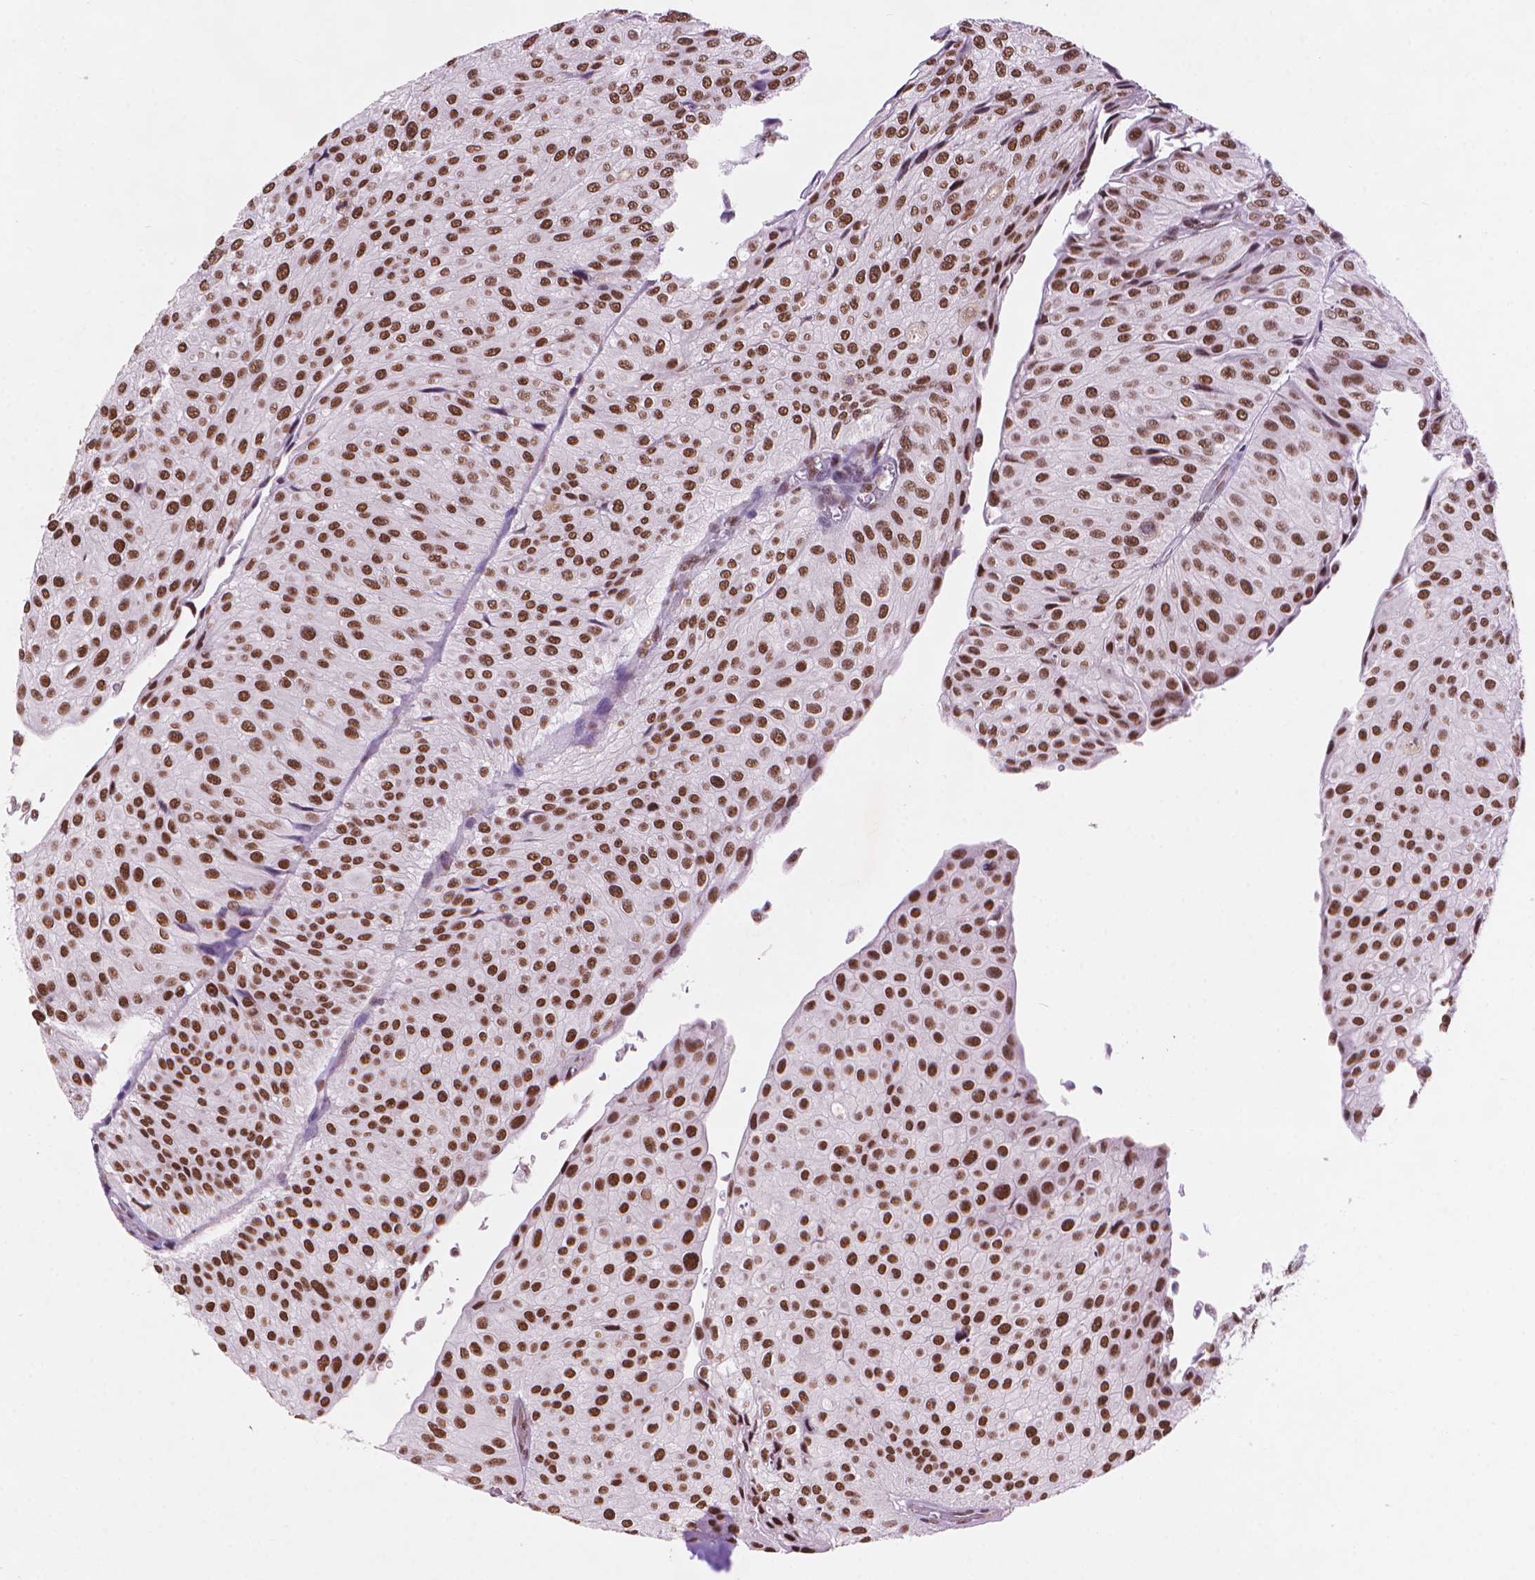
{"staining": {"intensity": "strong", "quantity": ">75%", "location": "nuclear"}, "tissue": "urothelial cancer", "cell_type": "Tumor cells", "image_type": "cancer", "snomed": [{"axis": "morphology", "description": "Urothelial carcinoma, NOS"}, {"axis": "topography", "description": "Urinary bladder"}], "caption": "Strong nuclear staining for a protein is present in approximately >75% of tumor cells of urothelial cancer using immunohistochemistry (IHC).", "gene": "RPA4", "patient": {"sex": "male", "age": 67}}